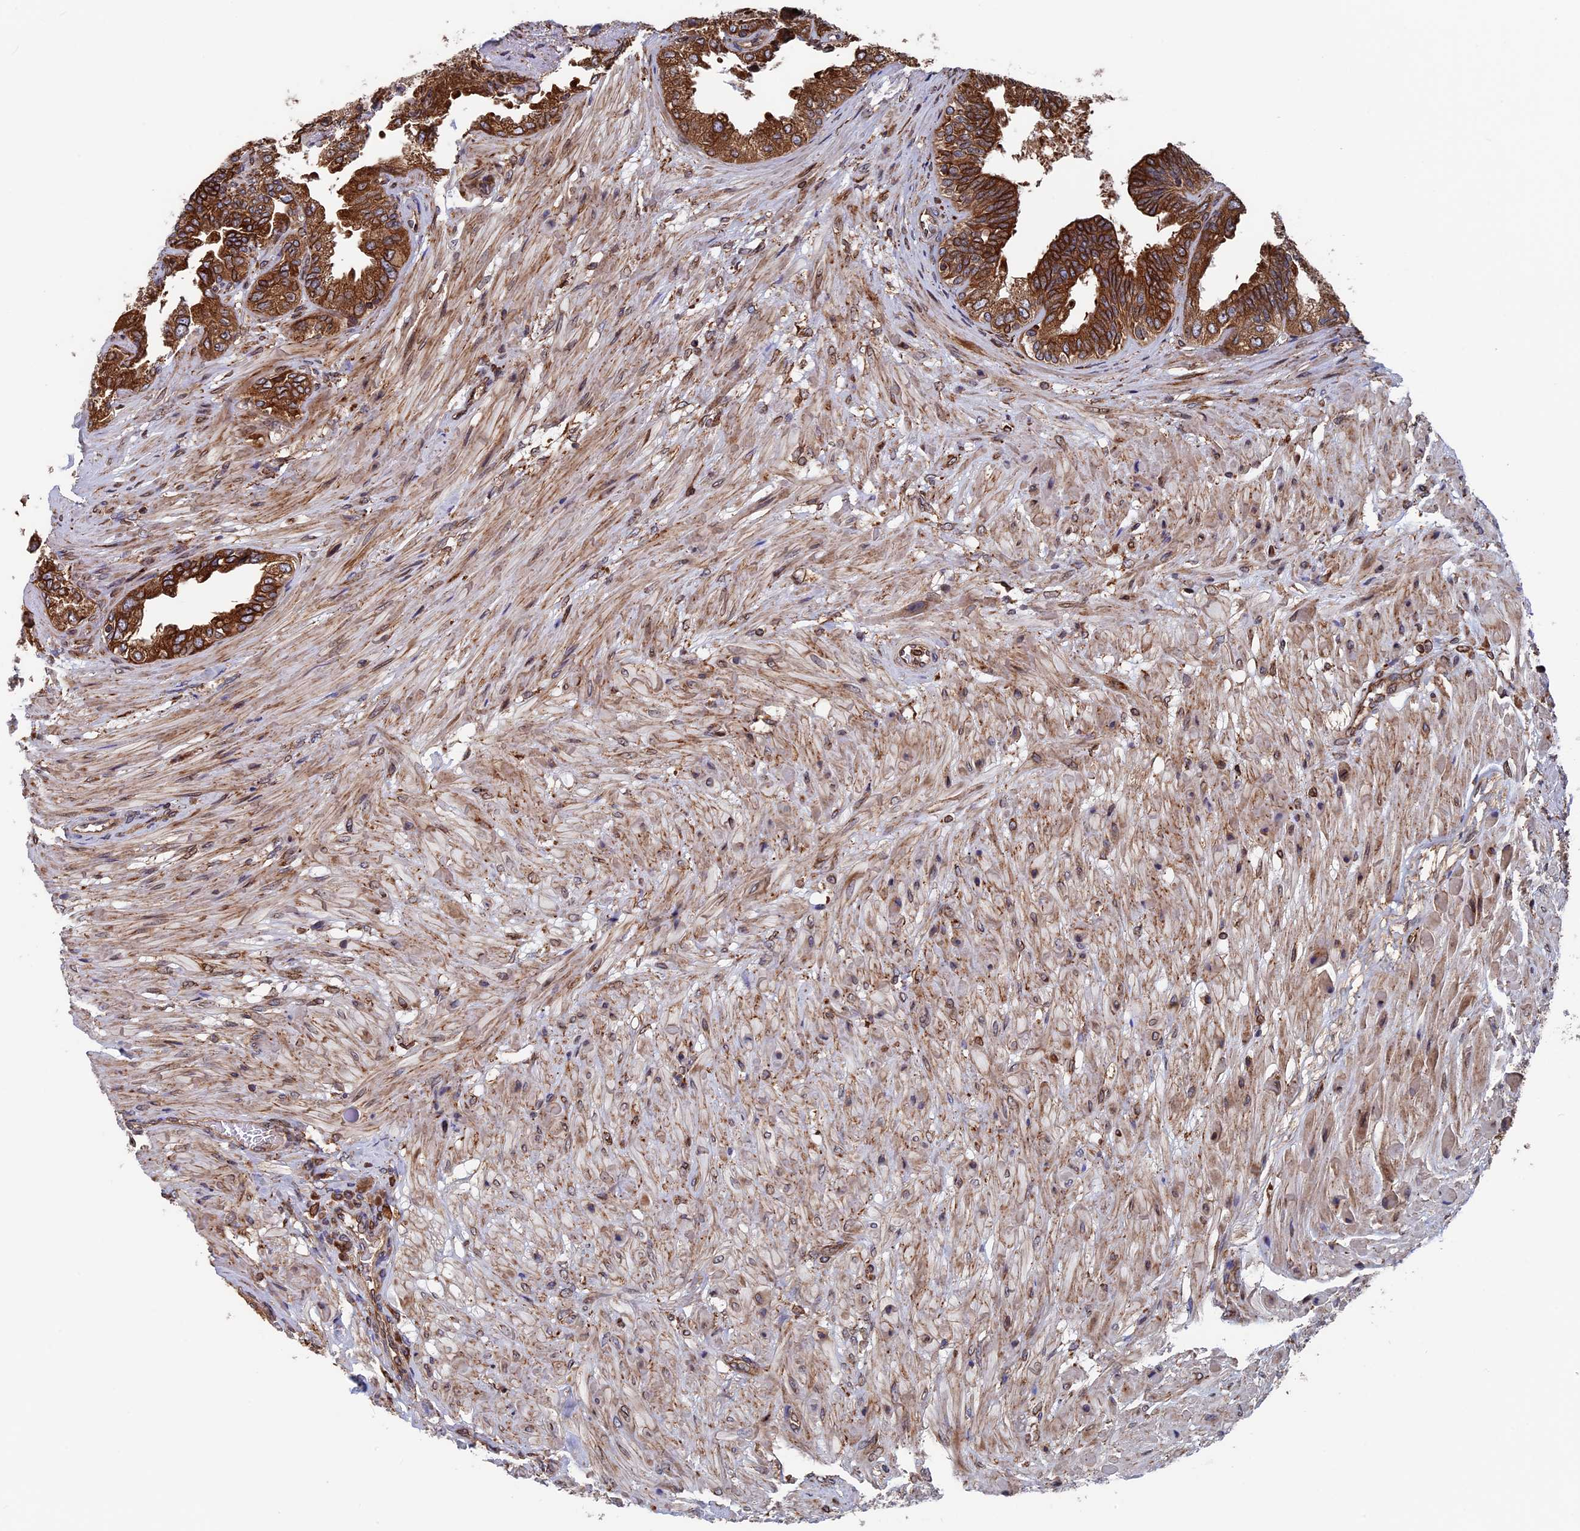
{"staining": {"intensity": "strong", "quantity": ">75%", "location": "cytoplasmic/membranous"}, "tissue": "seminal vesicle", "cell_type": "Glandular cells", "image_type": "normal", "snomed": [{"axis": "morphology", "description": "Normal tissue, NOS"}, {"axis": "topography", "description": "Seminal veicle"}], "caption": "Brown immunohistochemical staining in unremarkable human seminal vesicle reveals strong cytoplasmic/membranous positivity in about >75% of glandular cells.", "gene": "RPUSD1", "patient": {"sex": "male", "age": 63}}